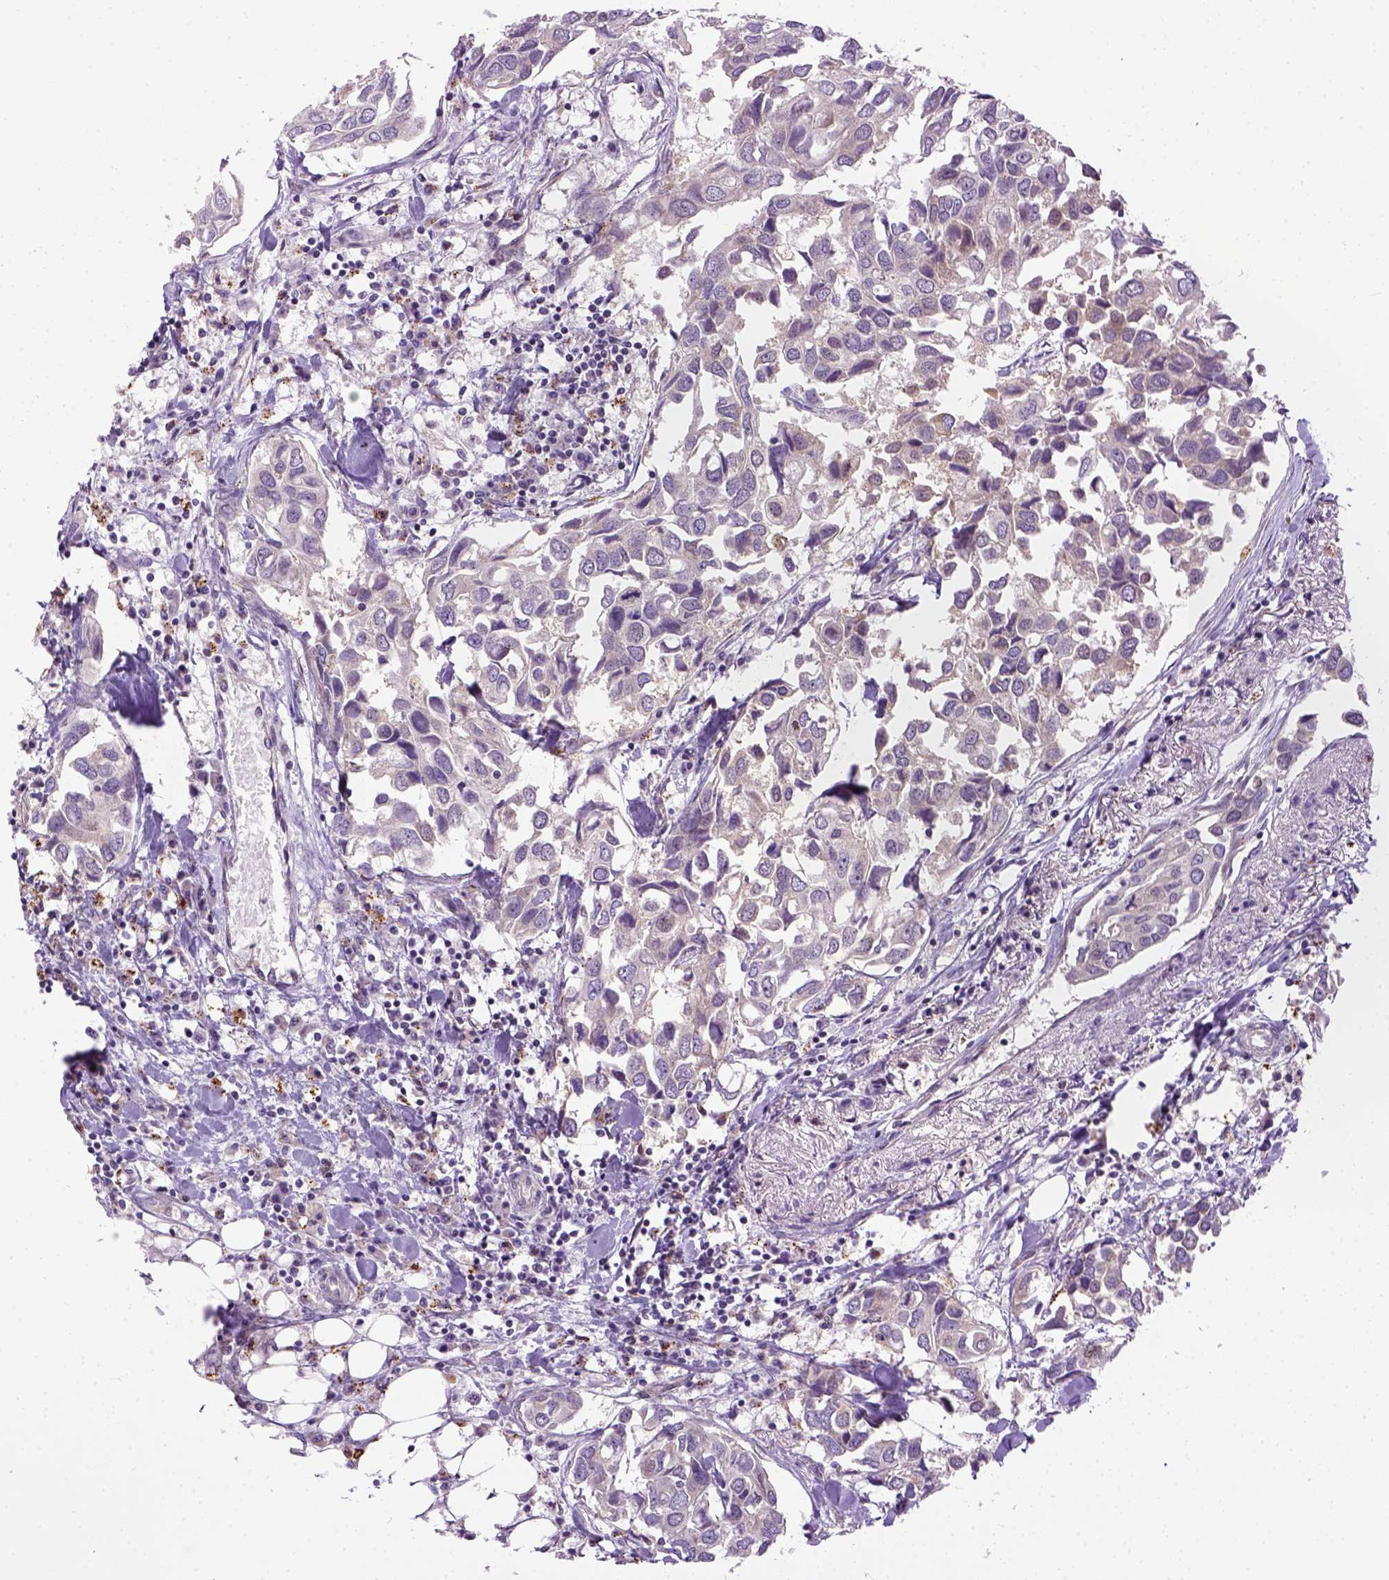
{"staining": {"intensity": "negative", "quantity": "none", "location": "none"}, "tissue": "breast cancer", "cell_type": "Tumor cells", "image_type": "cancer", "snomed": [{"axis": "morphology", "description": "Duct carcinoma"}, {"axis": "topography", "description": "Breast"}], "caption": "This photomicrograph is of breast cancer stained with immunohistochemistry (IHC) to label a protein in brown with the nuclei are counter-stained blue. There is no staining in tumor cells.", "gene": "KAZN", "patient": {"sex": "female", "age": 83}}